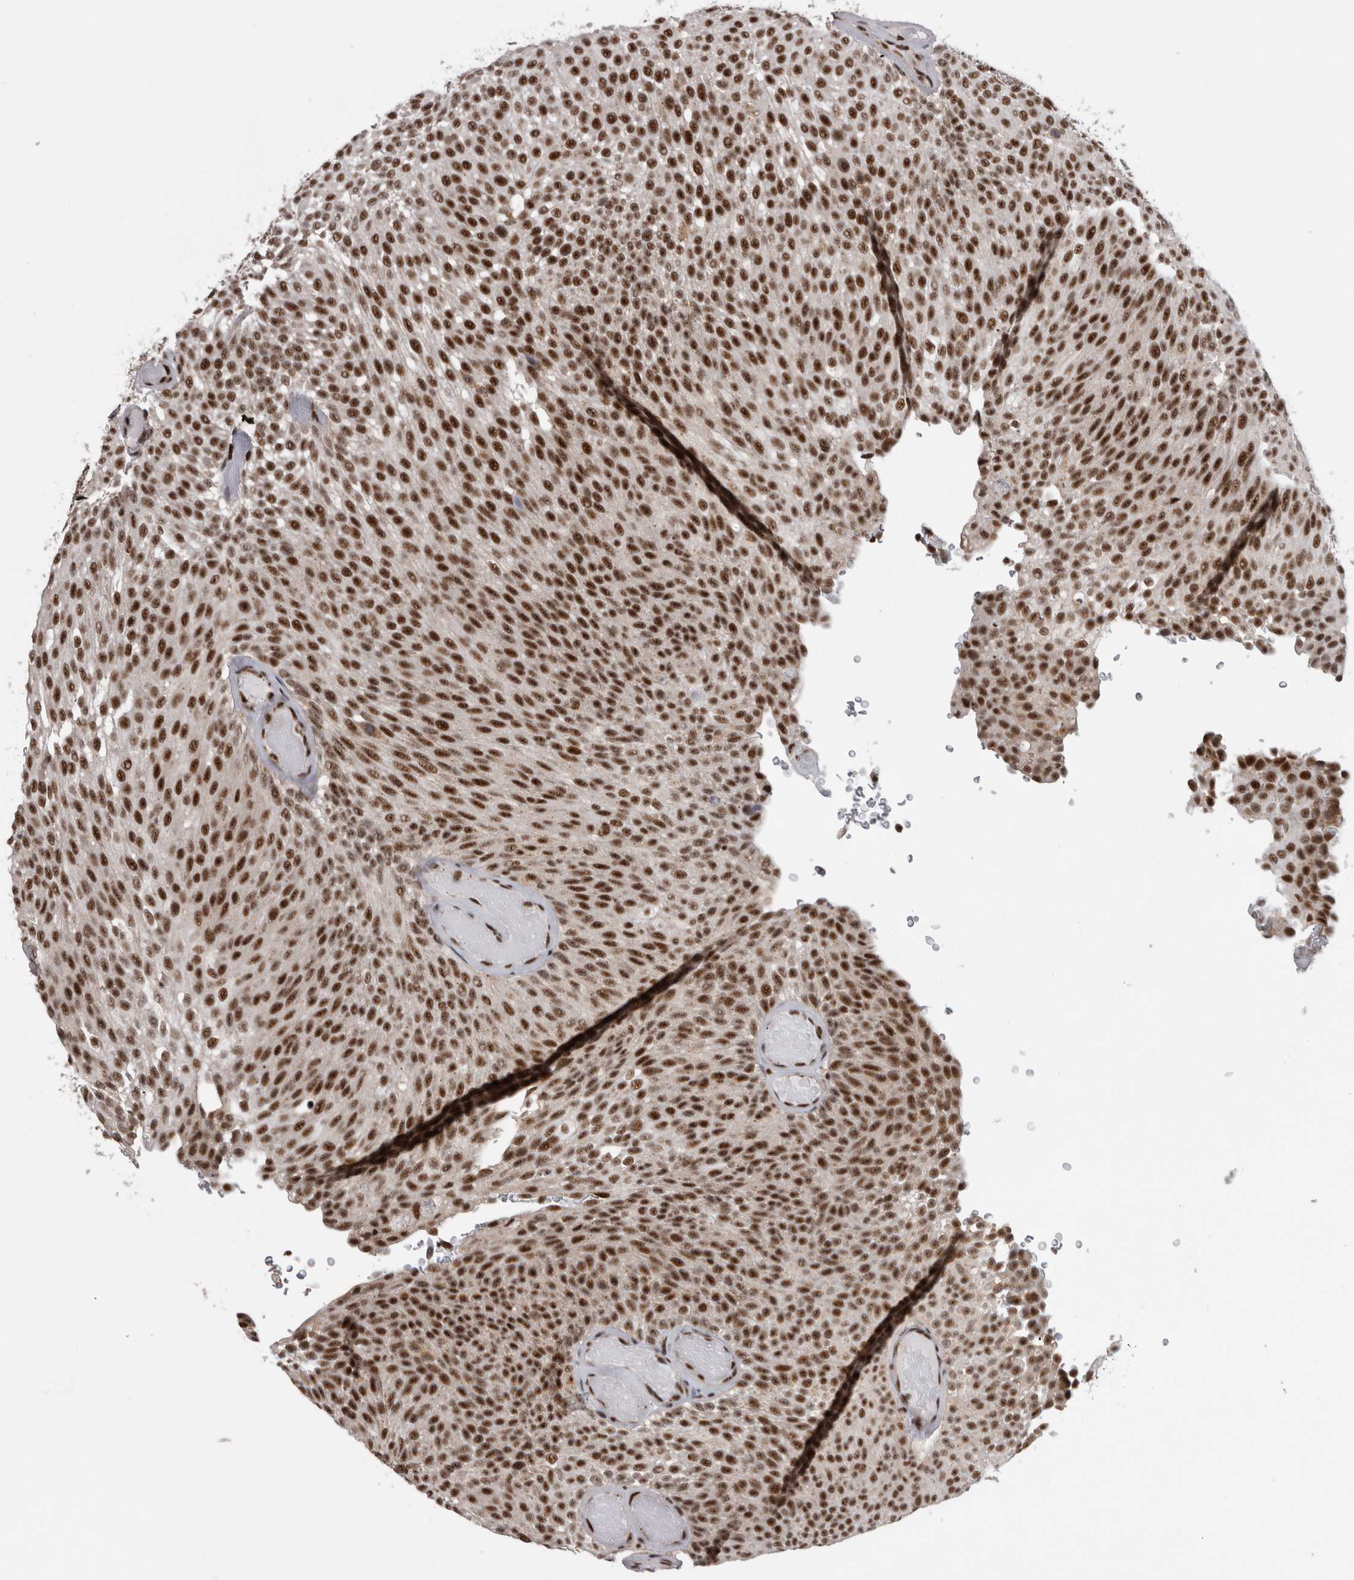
{"staining": {"intensity": "strong", "quantity": ">75%", "location": "nuclear"}, "tissue": "urothelial cancer", "cell_type": "Tumor cells", "image_type": "cancer", "snomed": [{"axis": "morphology", "description": "Urothelial carcinoma, Low grade"}, {"axis": "topography", "description": "Urinary bladder"}], "caption": "Human urothelial cancer stained with a protein marker reveals strong staining in tumor cells.", "gene": "CDK11A", "patient": {"sex": "male", "age": 78}}